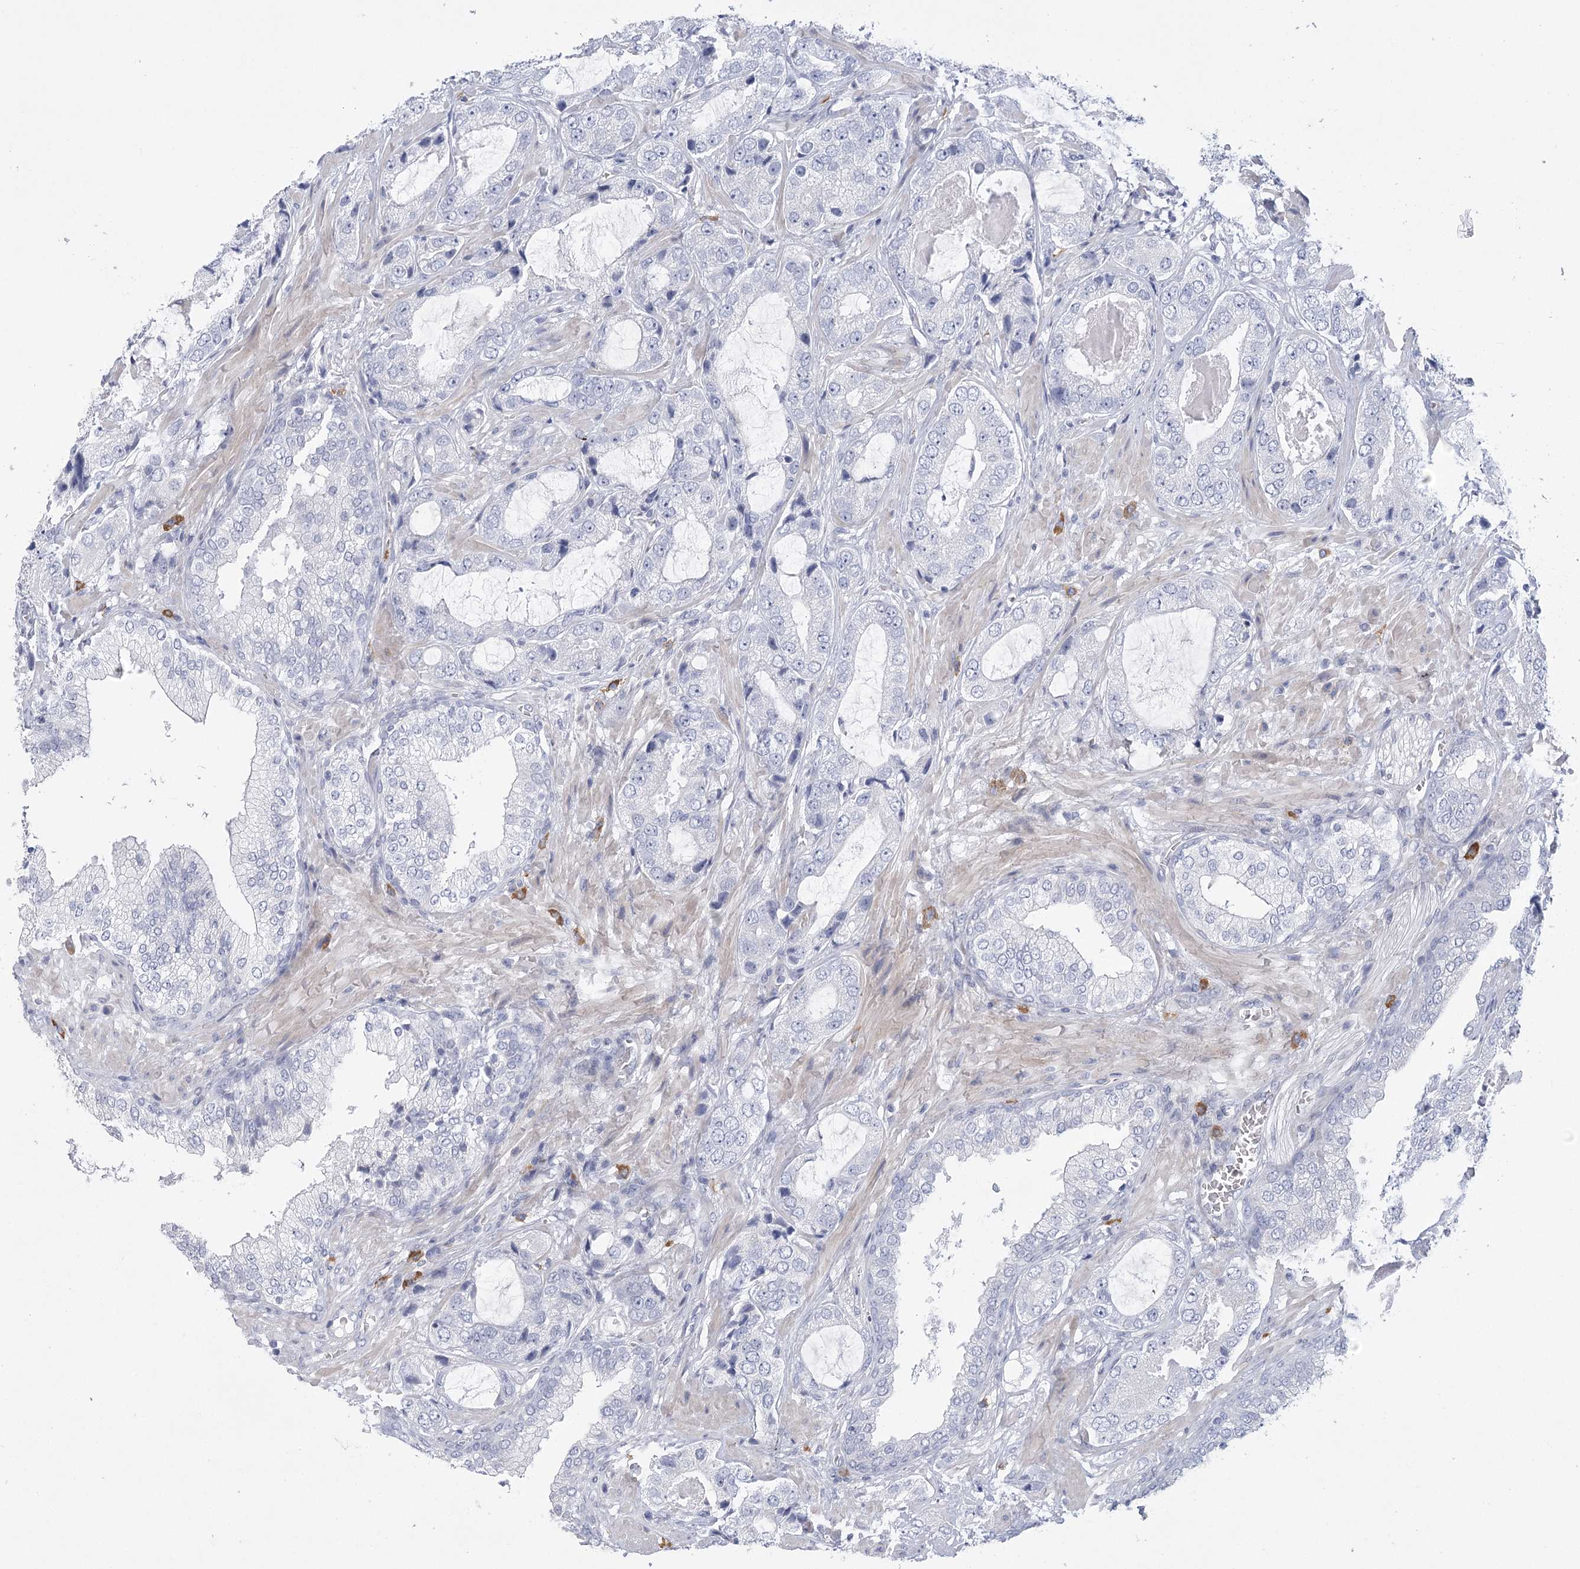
{"staining": {"intensity": "negative", "quantity": "none", "location": "none"}, "tissue": "prostate cancer", "cell_type": "Tumor cells", "image_type": "cancer", "snomed": [{"axis": "morphology", "description": "Normal tissue, NOS"}, {"axis": "morphology", "description": "Adenocarcinoma, High grade"}, {"axis": "topography", "description": "Prostate"}, {"axis": "topography", "description": "Peripheral nerve tissue"}], "caption": "High magnification brightfield microscopy of adenocarcinoma (high-grade) (prostate) stained with DAB (3,3'-diaminobenzidine) (brown) and counterstained with hematoxylin (blue): tumor cells show no significant staining.", "gene": "FAM76B", "patient": {"sex": "male", "age": 59}}